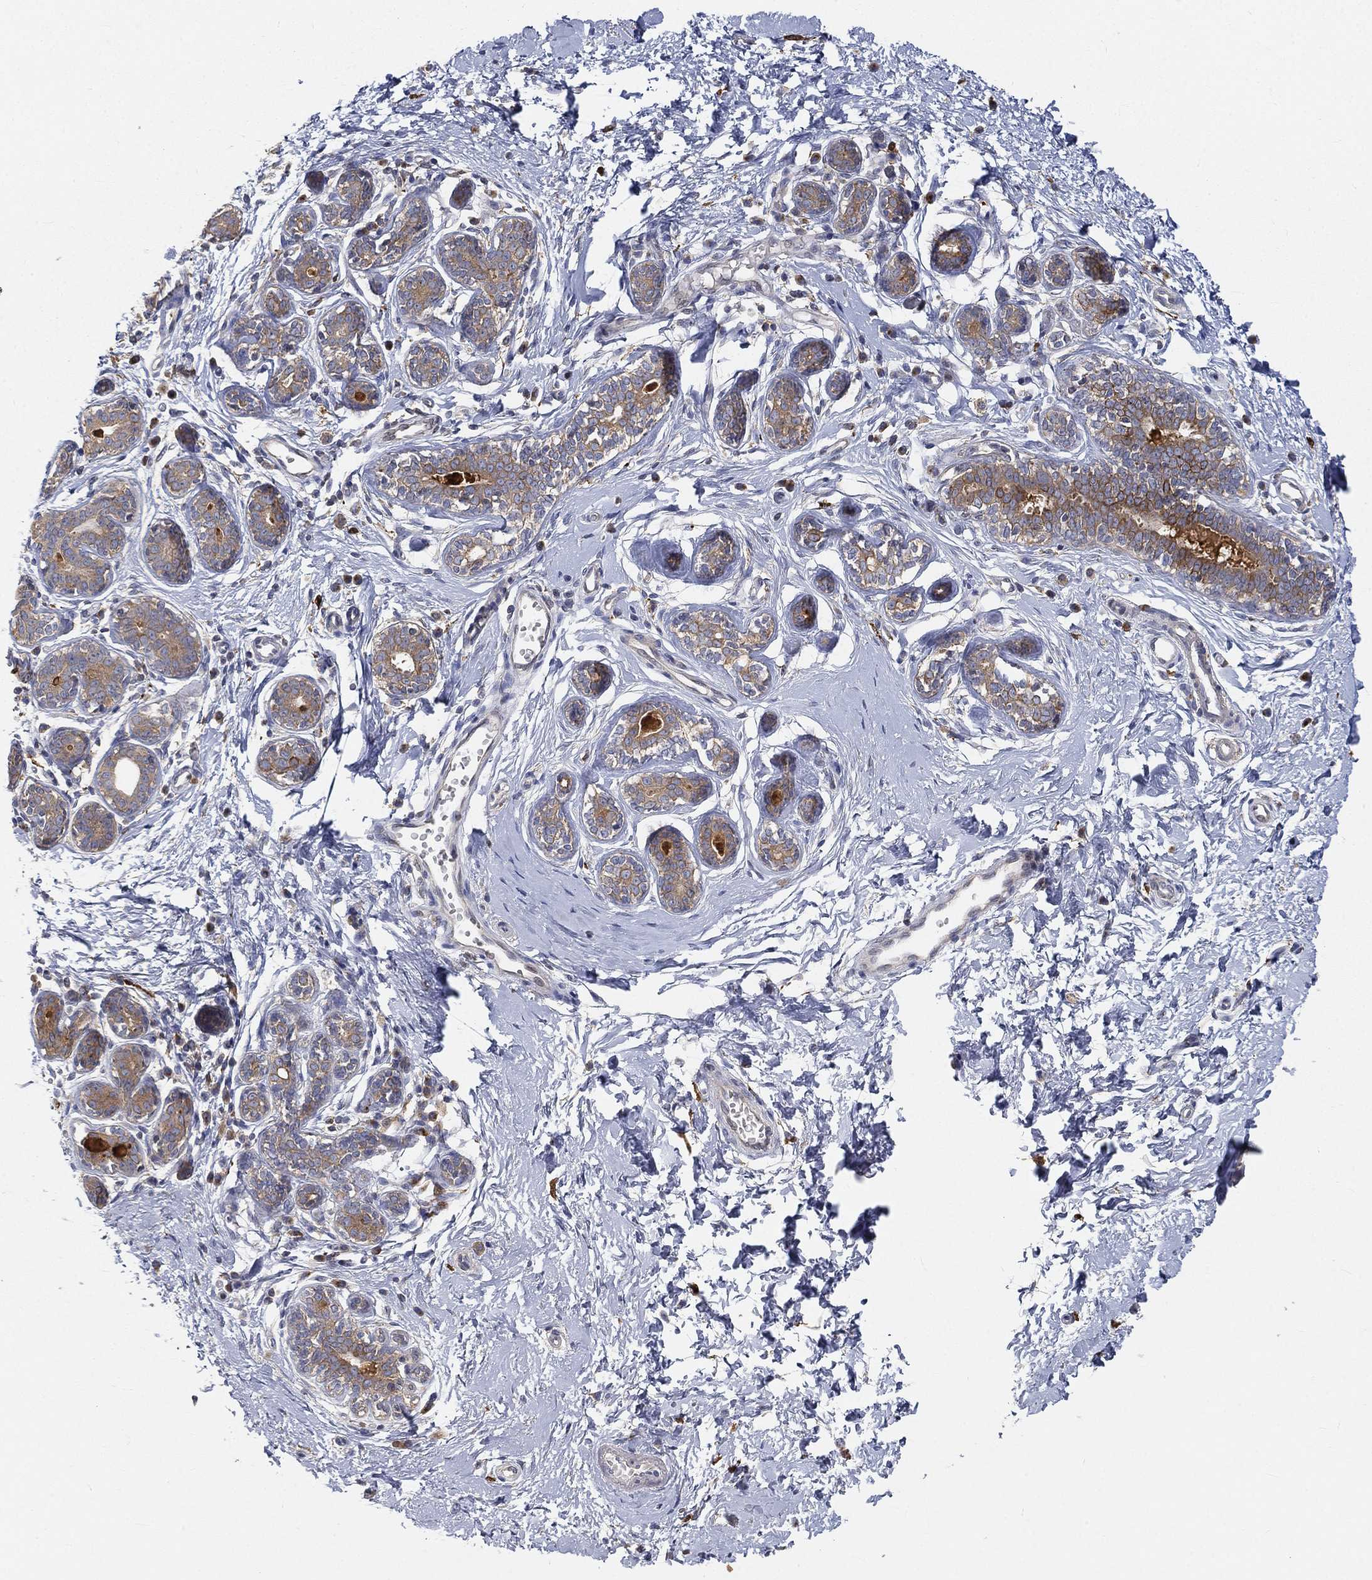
{"staining": {"intensity": "negative", "quantity": "none", "location": "none"}, "tissue": "breast", "cell_type": "Adipocytes", "image_type": "normal", "snomed": [{"axis": "morphology", "description": "Normal tissue, NOS"}, {"axis": "topography", "description": "Breast"}], "caption": "DAB immunohistochemical staining of benign breast displays no significant expression in adipocytes.", "gene": "CTSL", "patient": {"sex": "female", "age": 37}}